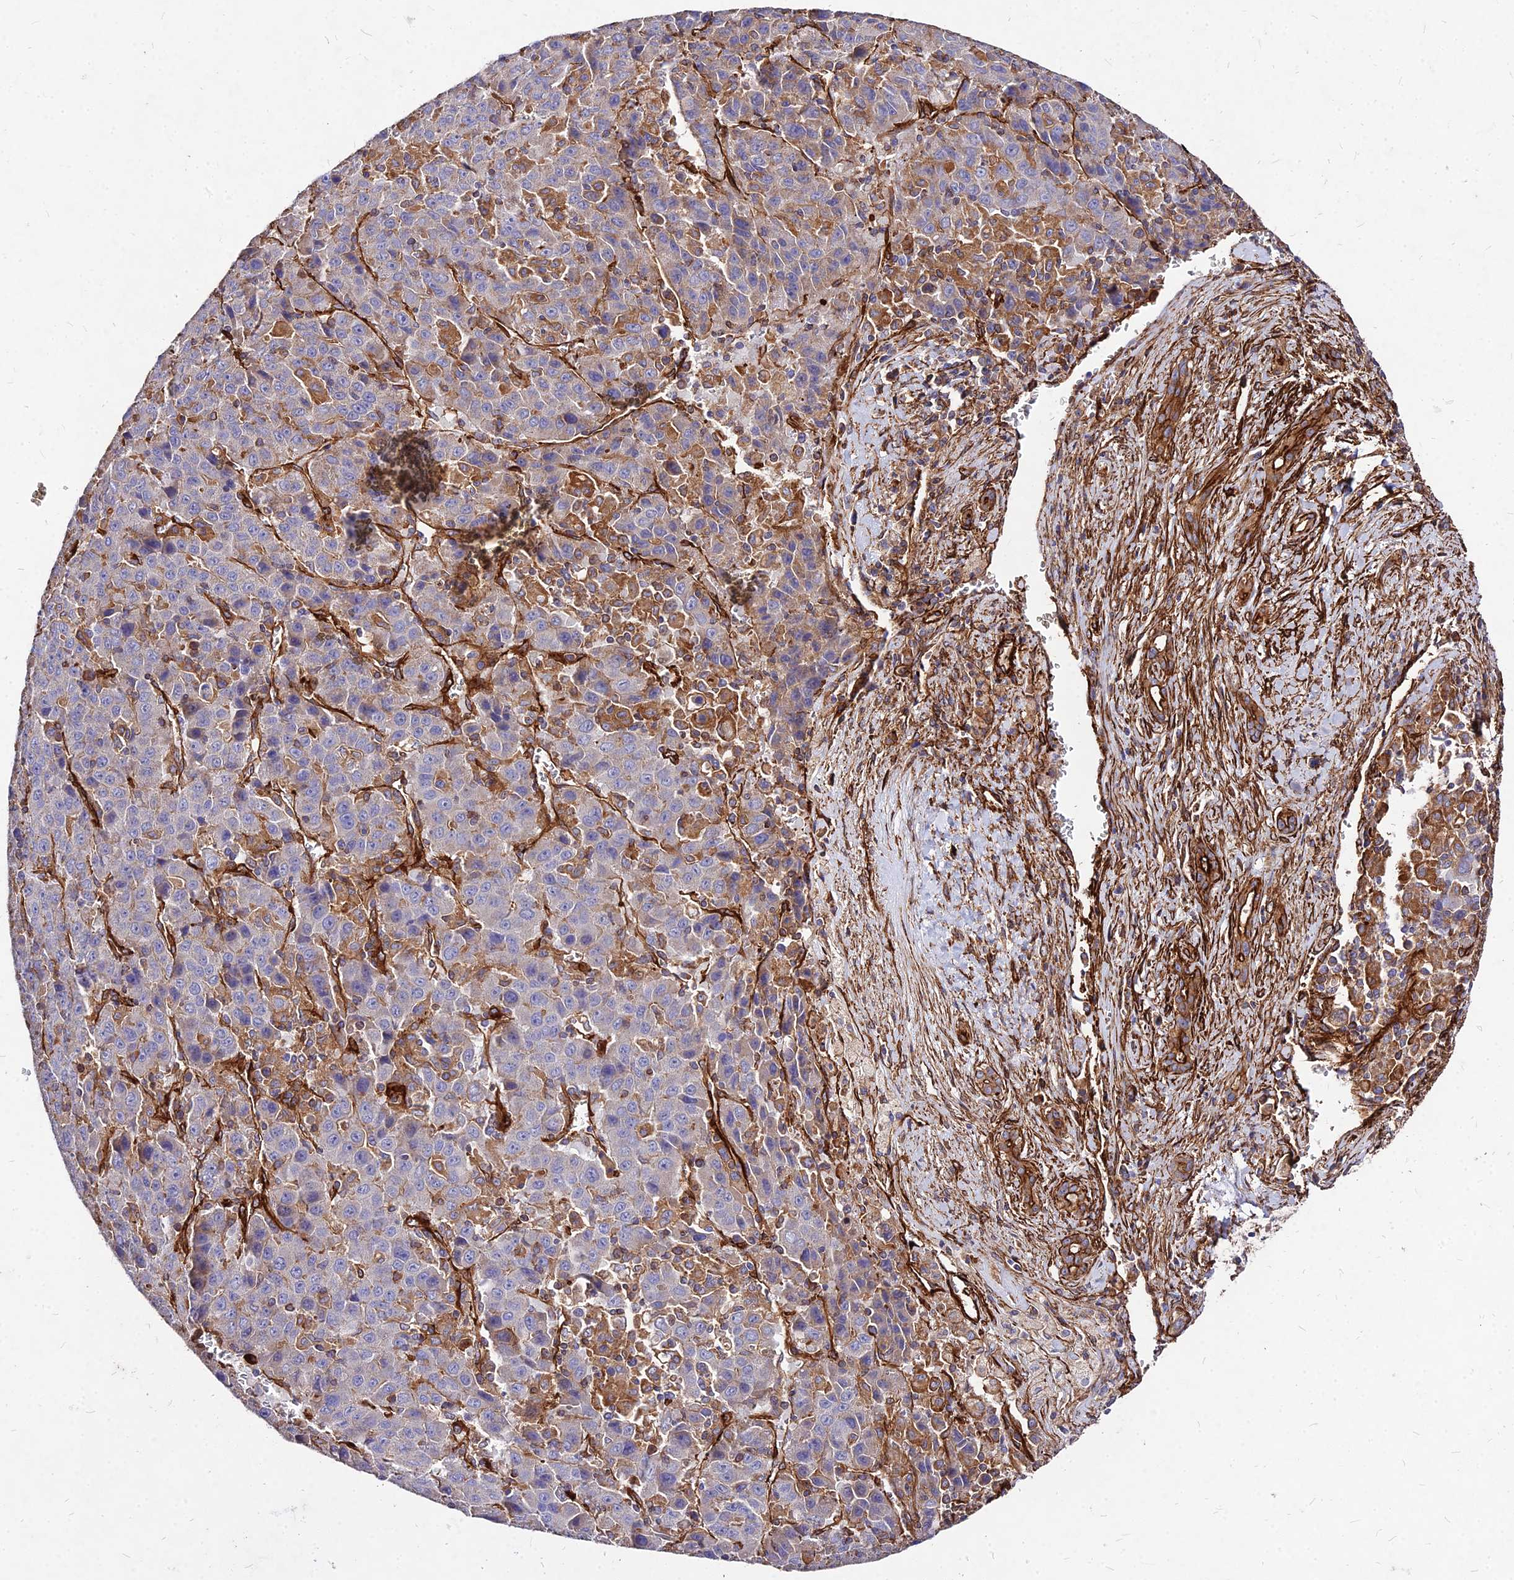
{"staining": {"intensity": "negative", "quantity": "none", "location": "none"}, "tissue": "liver cancer", "cell_type": "Tumor cells", "image_type": "cancer", "snomed": [{"axis": "morphology", "description": "Carcinoma, Hepatocellular, NOS"}, {"axis": "topography", "description": "Liver"}], "caption": "There is no significant positivity in tumor cells of liver cancer (hepatocellular carcinoma).", "gene": "EFCC1", "patient": {"sex": "female", "age": 53}}